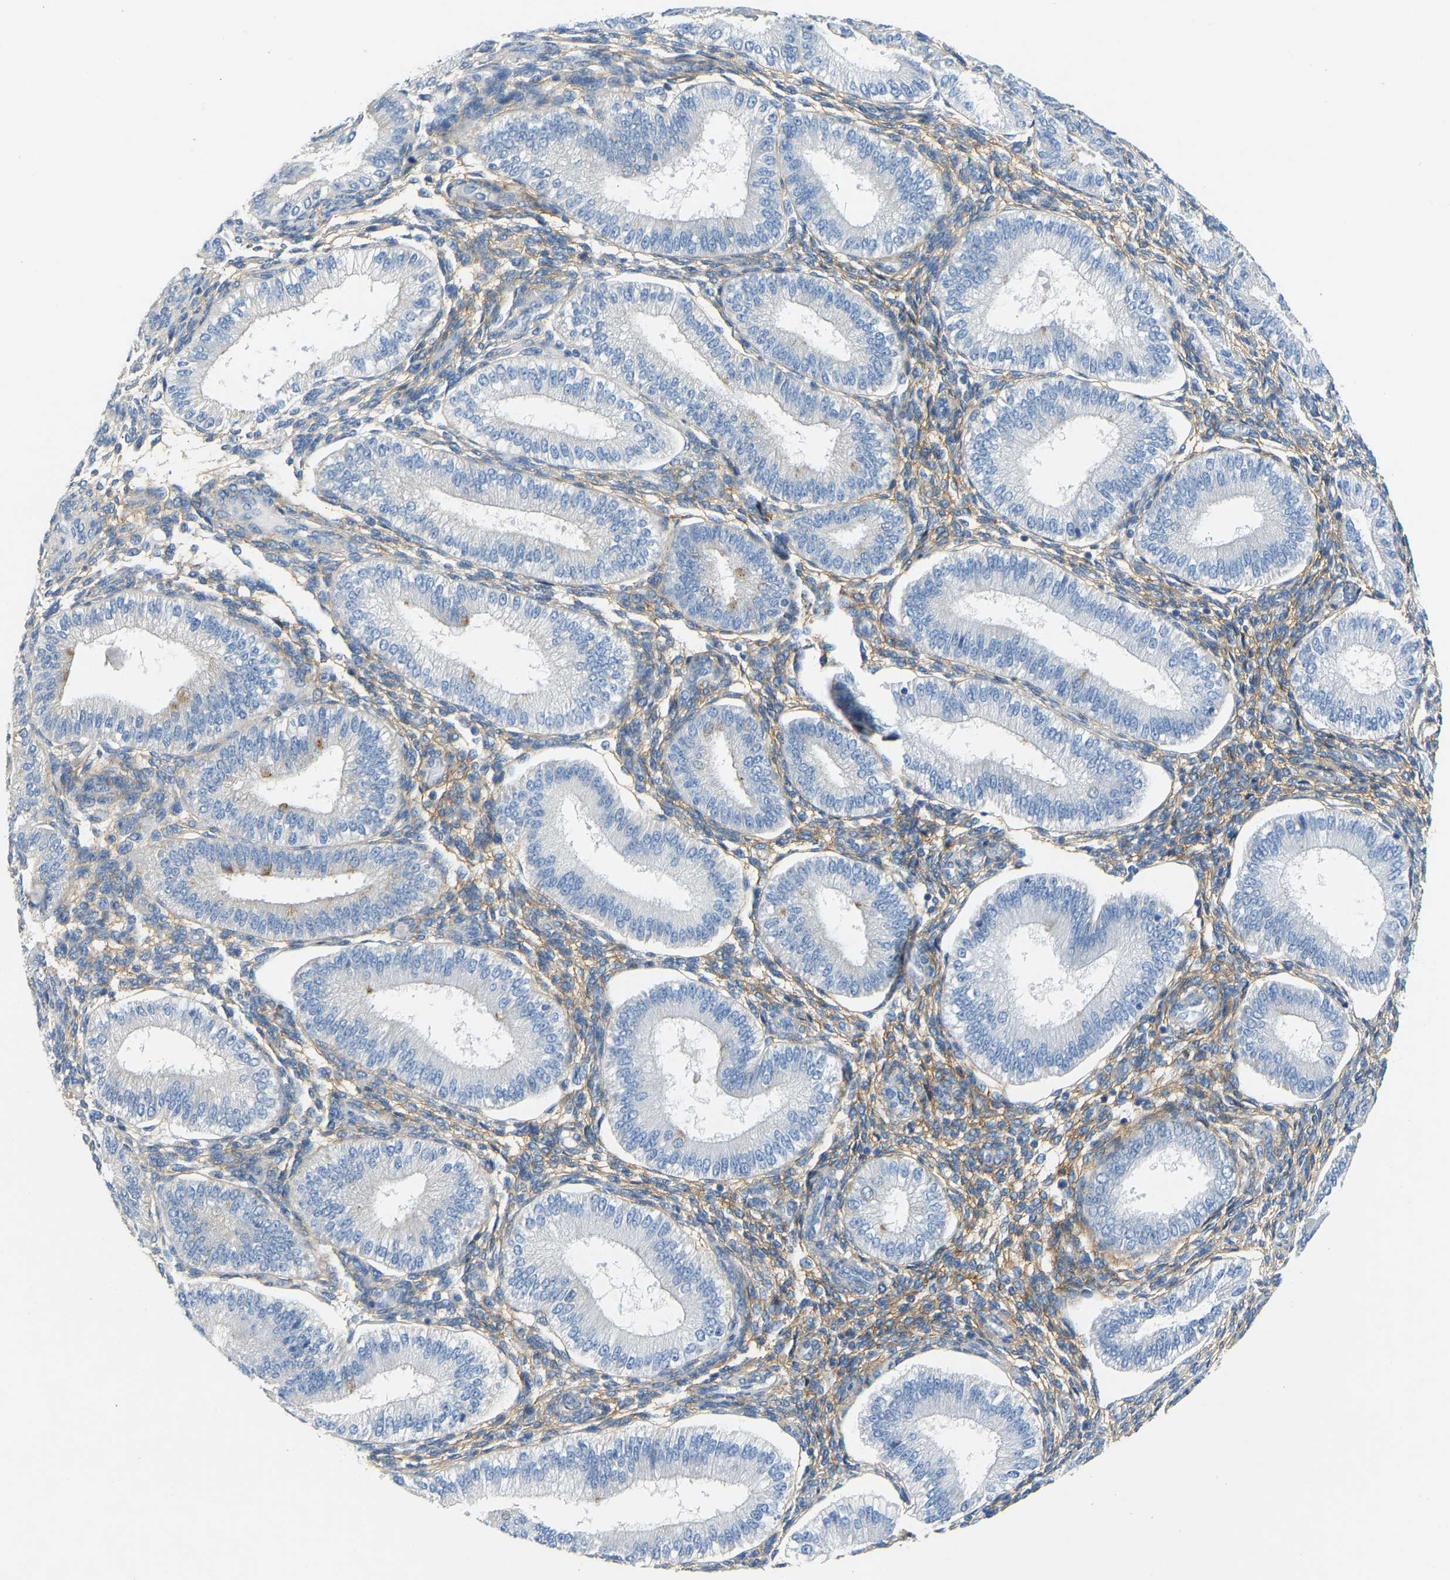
{"staining": {"intensity": "weak", "quantity": "25%-75%", "location": "cytoplasmic/membranous"}, "tissue": "endometrium", "cell_type": "Cells in endometrial stroma", "image_type": "normal", "snomed": [{"axis": "morphology", "description": "Normal tissue, NOS"}, {"axis": "topography", "description": "Endometrium"}], "caption": "A low amount of weak cytoplasmic/membranous expression is seen in about 25%-75% of cells in endometrial stroma in benign endometrium.", "gene": "TECTA", "patient": {"sex": "female", "age": 39}}